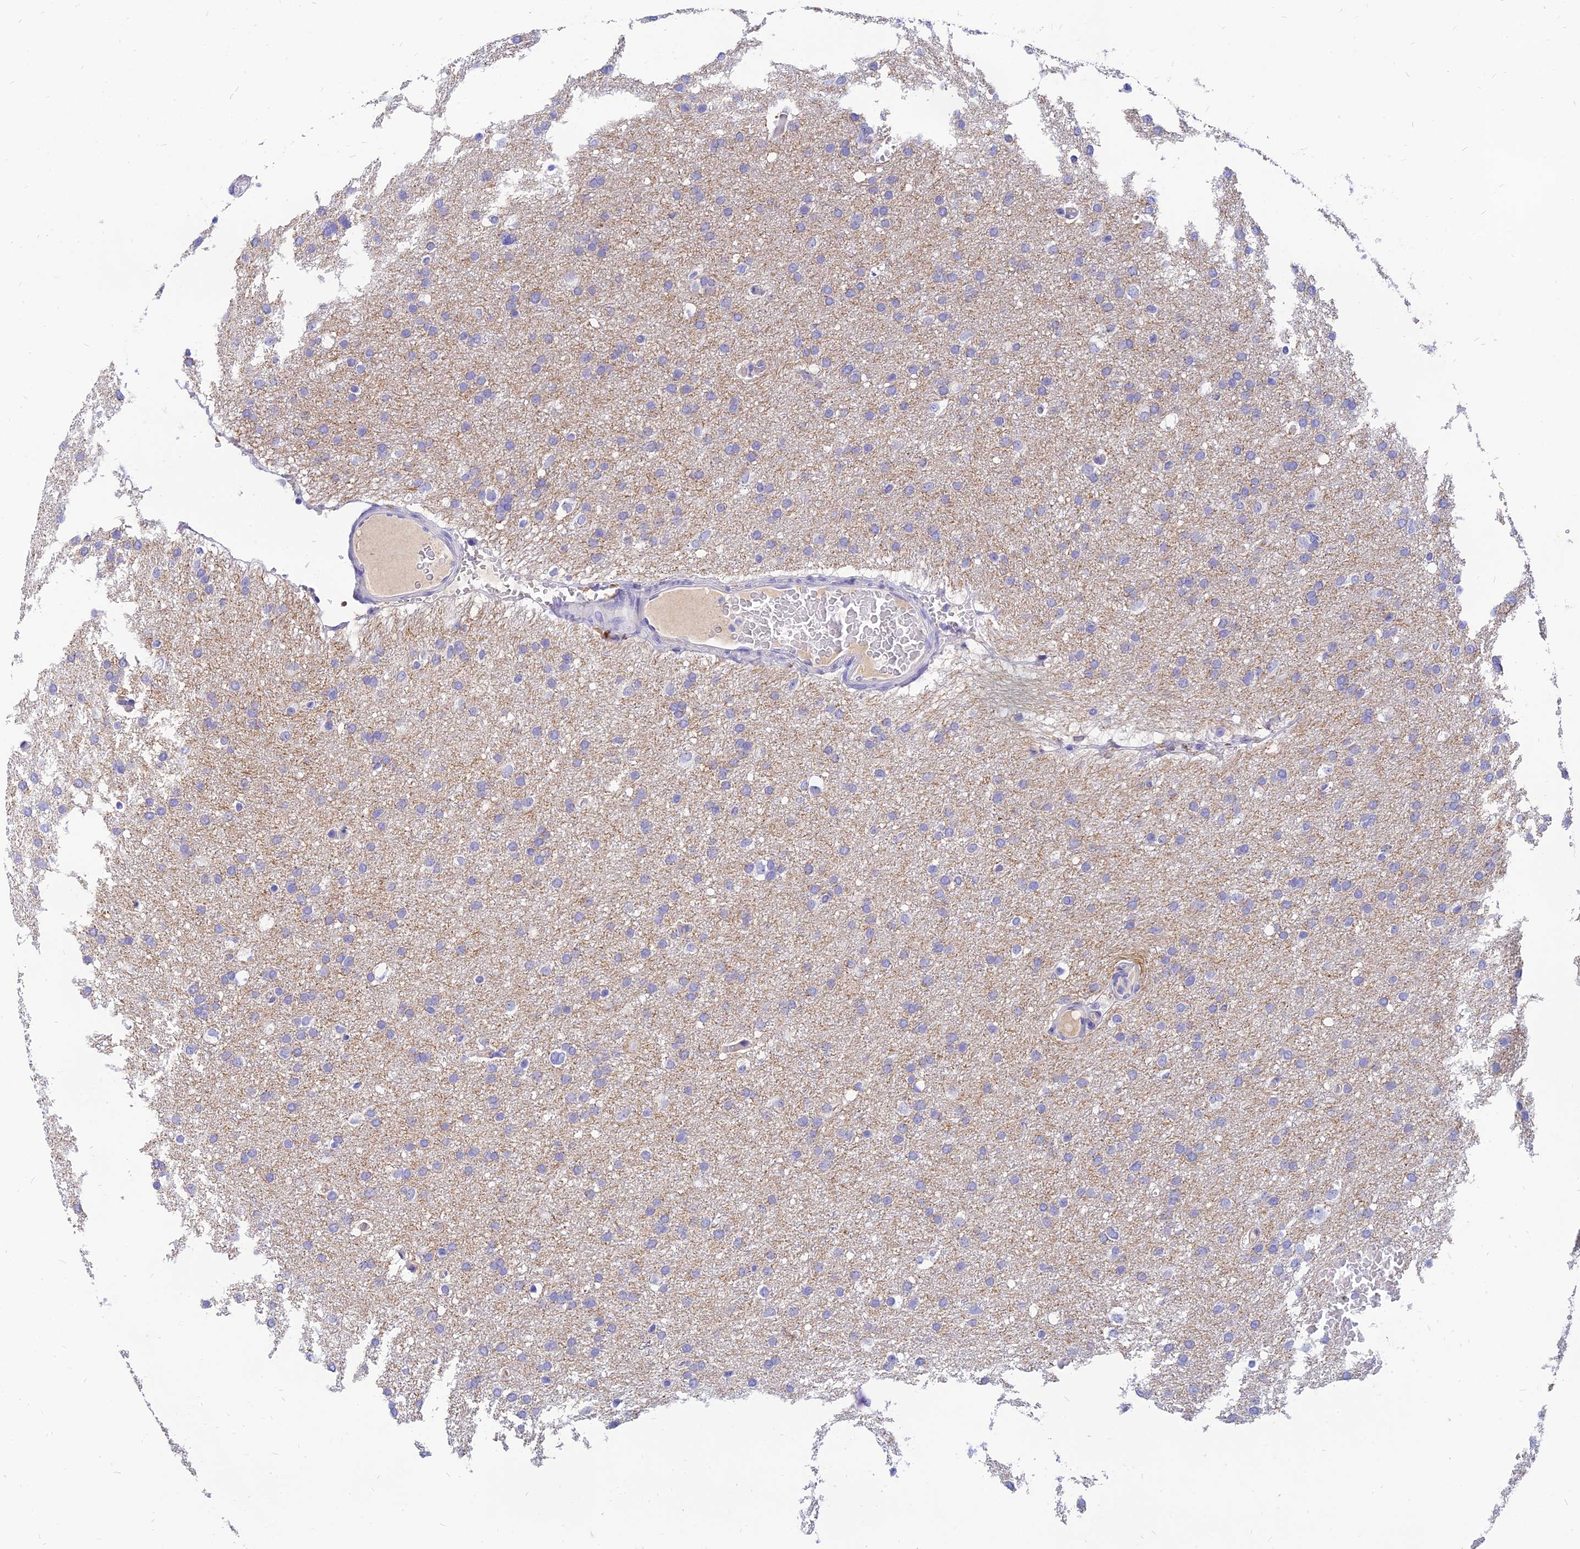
{"staining": {"intensity": "negative", "quantity": "none", "location": "none"}, "tissue": "glioma", "cell_type": "Tumor cells", "image_type": "cancer", "snomed": [{"axis": "morphology", "description": "Glioma, malignant, High grade"}, {"axis": "topography", "description": "Cerebral cortex"}], "caption": "There is no significant staining in tumor cells of malignant glioma (high-grade).", "gene": "TMEM161B", "patient": {"sex": "female", "age": 36}}